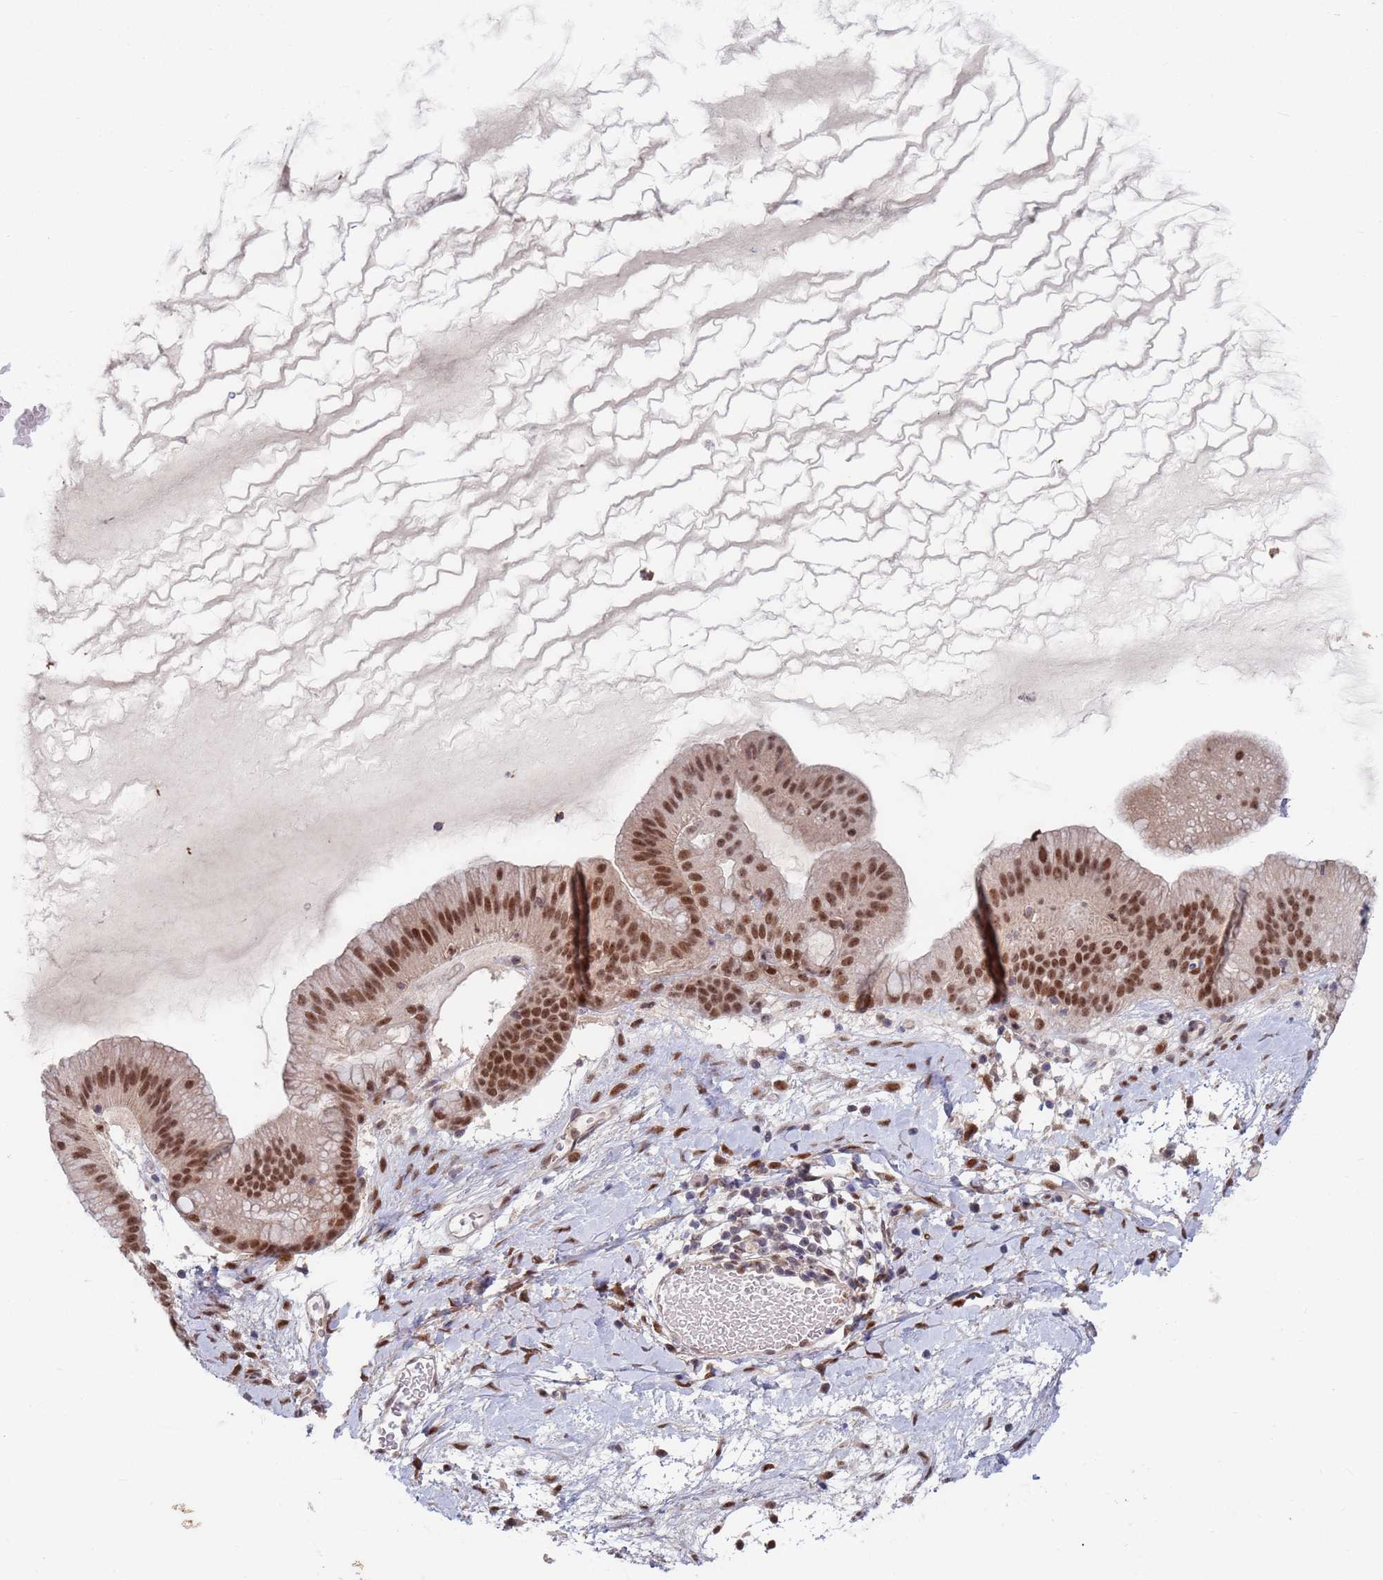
{"staining": {"intensity": "moderate", "quantity": ">75%", "location": "nuclear"}, "tissue": "ovarian cancer", "cell_type": "Tumor cells", "image_type": "cancer", "snomed": [{"axis": "morphology", "description": "Cystadenocarcinoma, mucinous, NOS"}, {"axis": "topography", "description": "Ovary"}], "caption": "Protein staining of ovarian cancer tissue demonstrates moderate nuclear staining in about >75% of tumor cells.", "gene": "RPP25", "patient": {"sex": "female", "age": 61}}